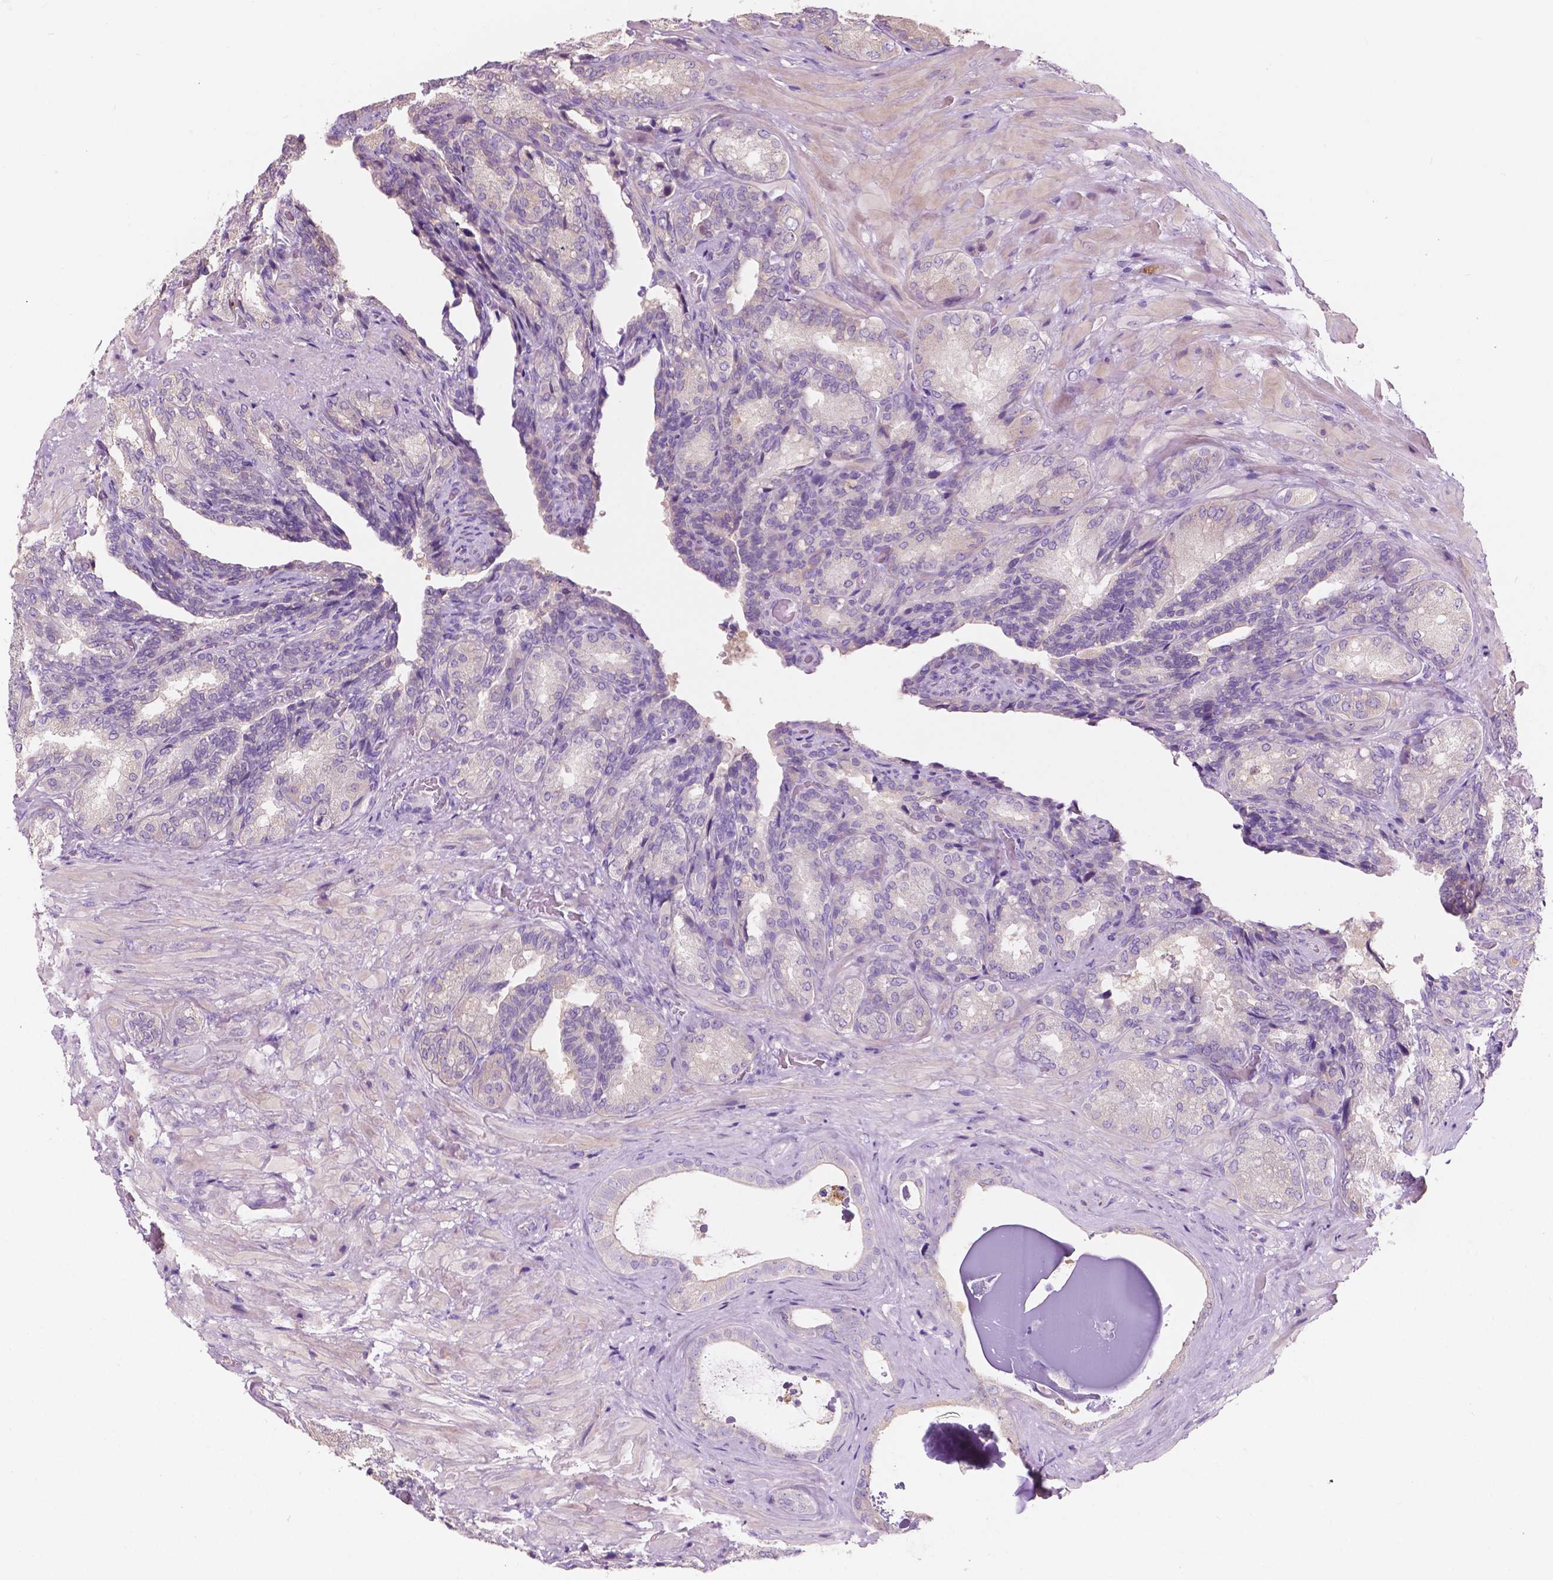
{"staining": {"intensity": "negative", "quantity": "none", "location": "none"}, "tissue": "seminal vesicle", "cell_type": "Glandular cells", "image_type": "normal", "snomed": [{"axis": "morphology", "description": "Normal tissue, NOS"}, {"axis": "topography", "description": "Seminal veicle"}], "caption": "IHC of normal human seminal vesicle shows no expression in glandular cells. (DAB immunohistochemistry visualized using brightfield microscopy, high magnification).", "gene": "SEMA4A", "patient": {"sex": "male", "age": 68}}